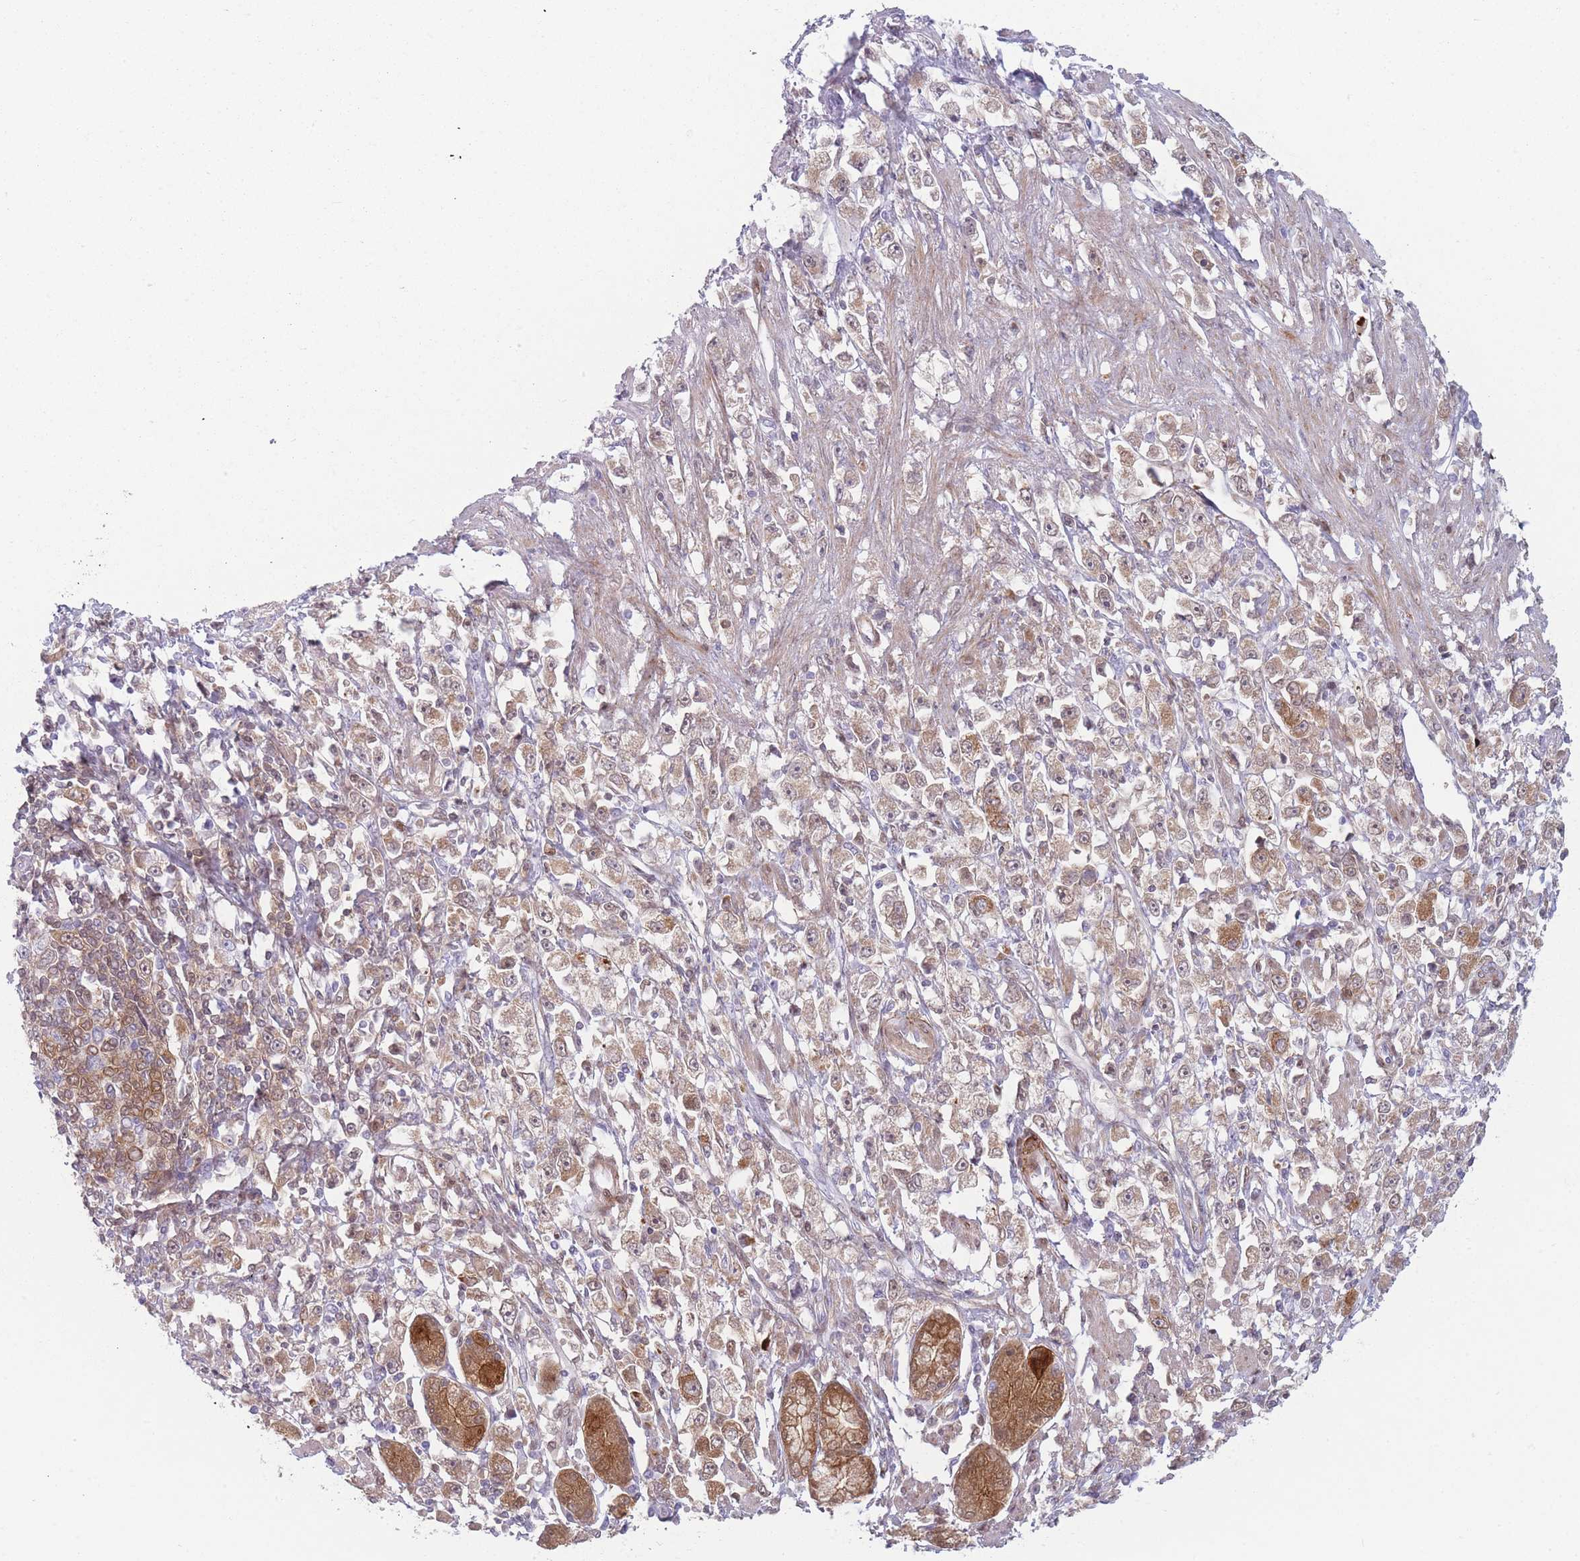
{"staining": {"intensity": "weak", "quantity": "25%-75%", "location": "cytoplasmic/membranous"}, "tissue": "stomach cancer", "cell_type": "Tumor cells", "image_type": "cancer", "snomed": [{"axis": "morphology", "description": "Adenocarcinoma, NOS"}, {"axis": "topography", "description": "Stomach"}], "caption": "Immunohistochemical staining of stomach adenocarcinoma reveals low levels of weak cytoplasmic/membranous protein staining in about 25%-75% of tumor cells. Immunohistochemistry (ihc) stains the protein in brown and the nuclei are stained blue.", "gene": "IFNA6", "patient": {"sex": "female", "age": 59}}